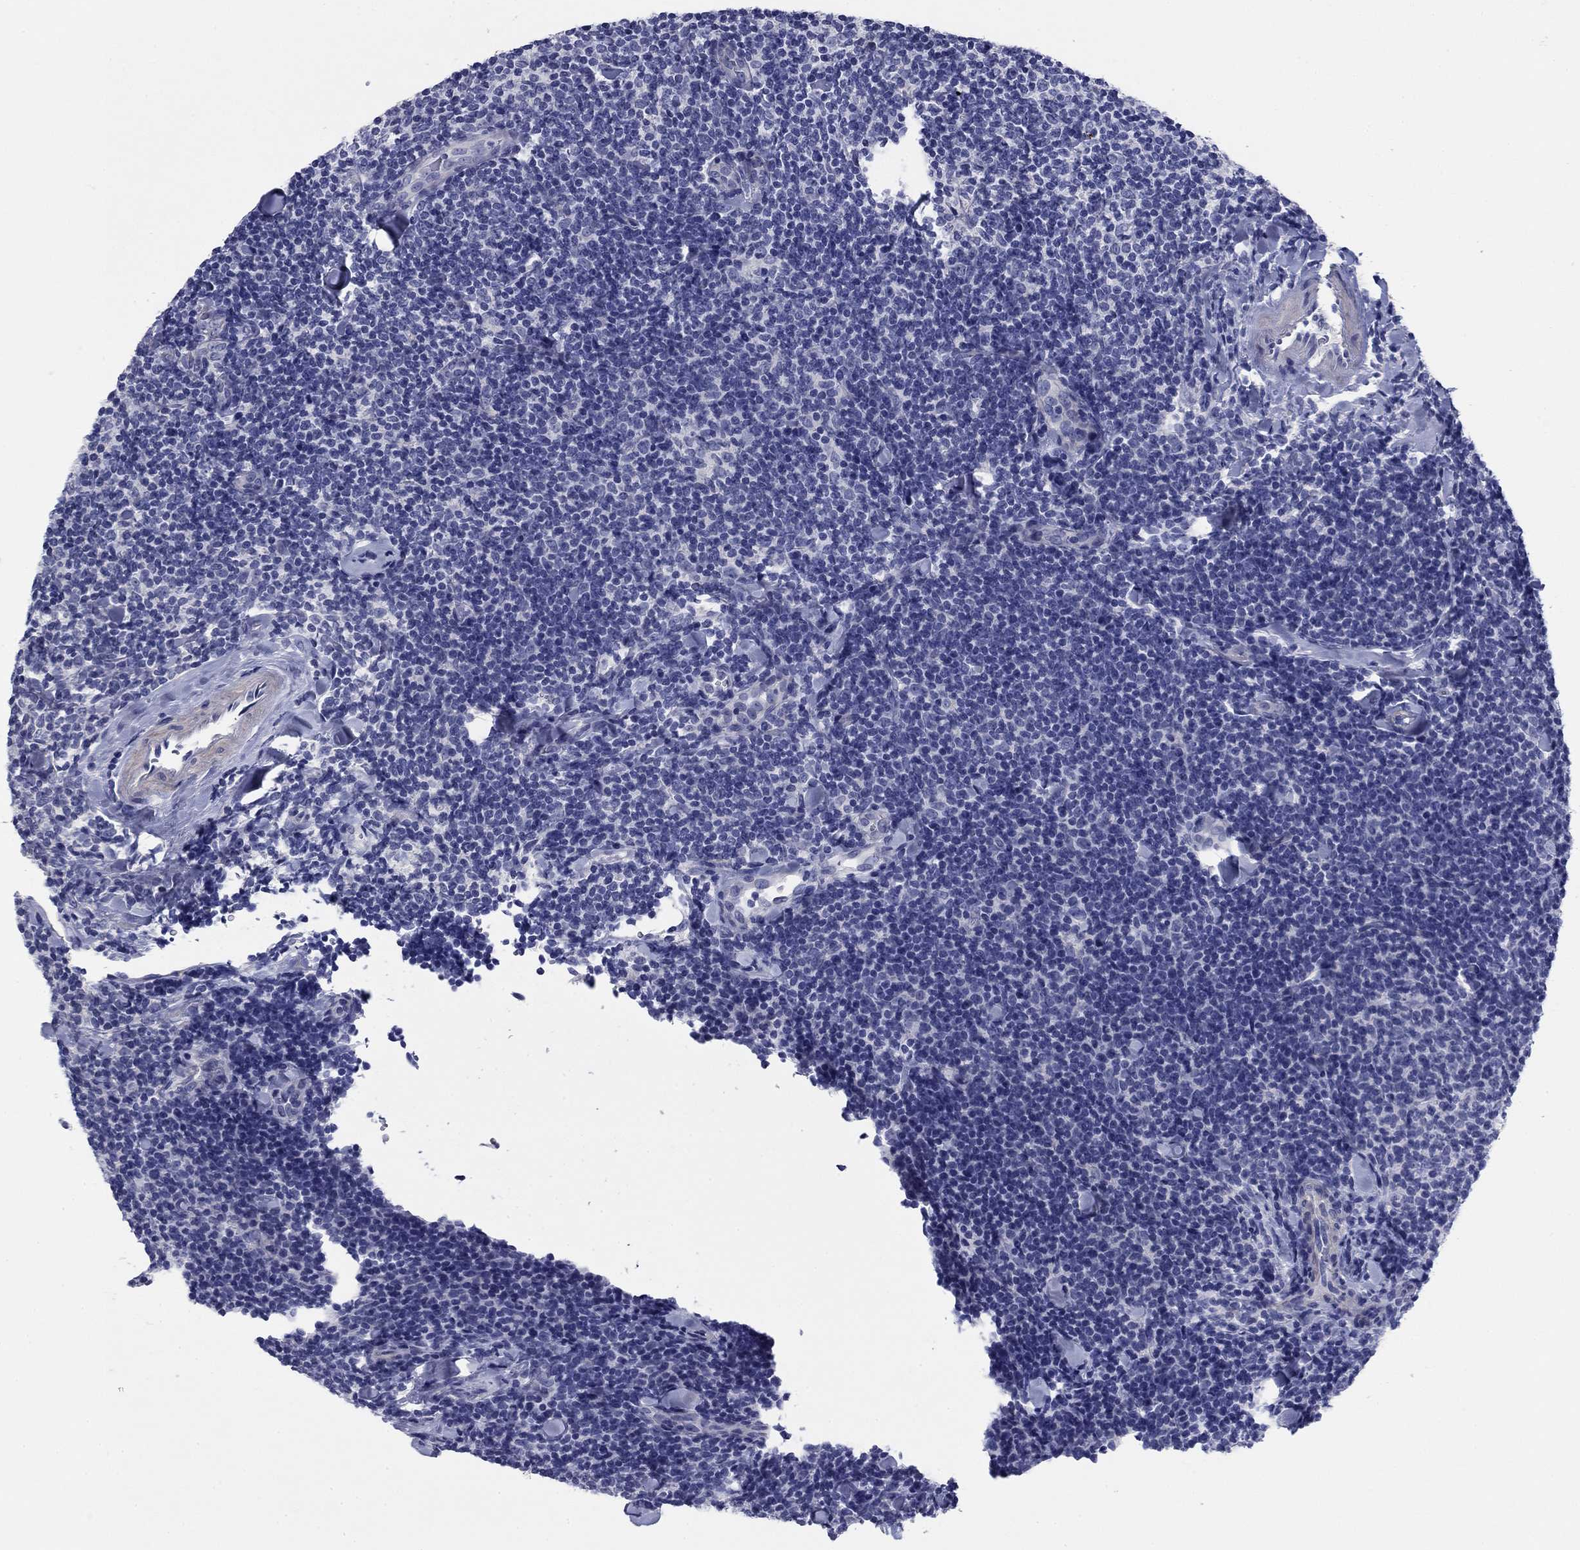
{"staining": {"intensity": "negative", "quantity": "none", "location": "none"}, "tissue": "lymphoma", "cell_type": "Tumor cells", "image_type": "cancer", "snomed": [{"axis": "morphology", "description": "Malignant lymphoma, non-Hodgkin's type, Low grade"}, {"axis": "topography", "description": "Lymph node"}], "caption": "Protein analysis of lymphoma displays no significant expression in tumor cells.", "gene": "PRKCG", "patient": {"sex": "female", "age": 56}}